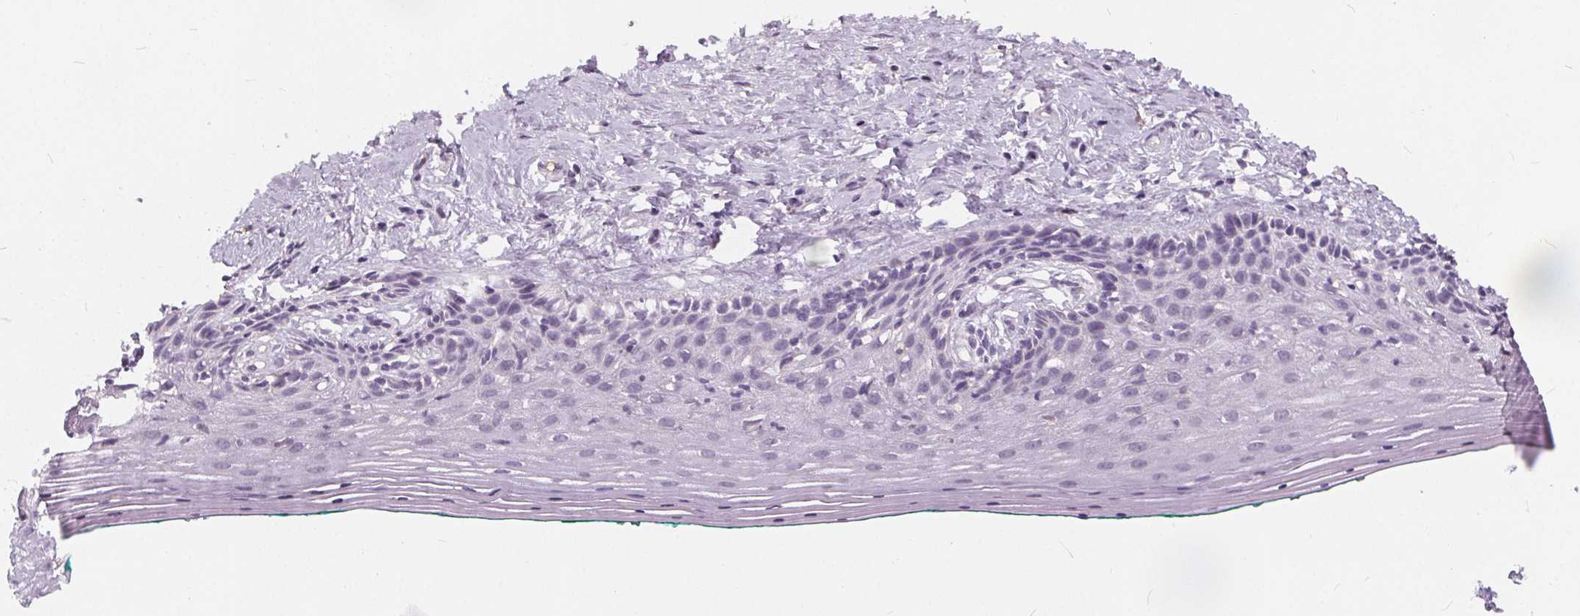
{"staining": {"intensity": "negative", "quantity": "none", "location": "none"}, "tissue": "vagina", "cell_type": "Squamous epithelial cells", "image_type": "normal", "snomed": [{"axis": "morphology", "description": "Normal tissue, NOS"}, {"axis": "topography", "description": "Vagina"}], "caption": "The photomicrograph reveals no staining of squamous epithelial cells in unremarkable vagina.", "gene": "HAAO", "patient": {"sex": "female", "age": 45}}